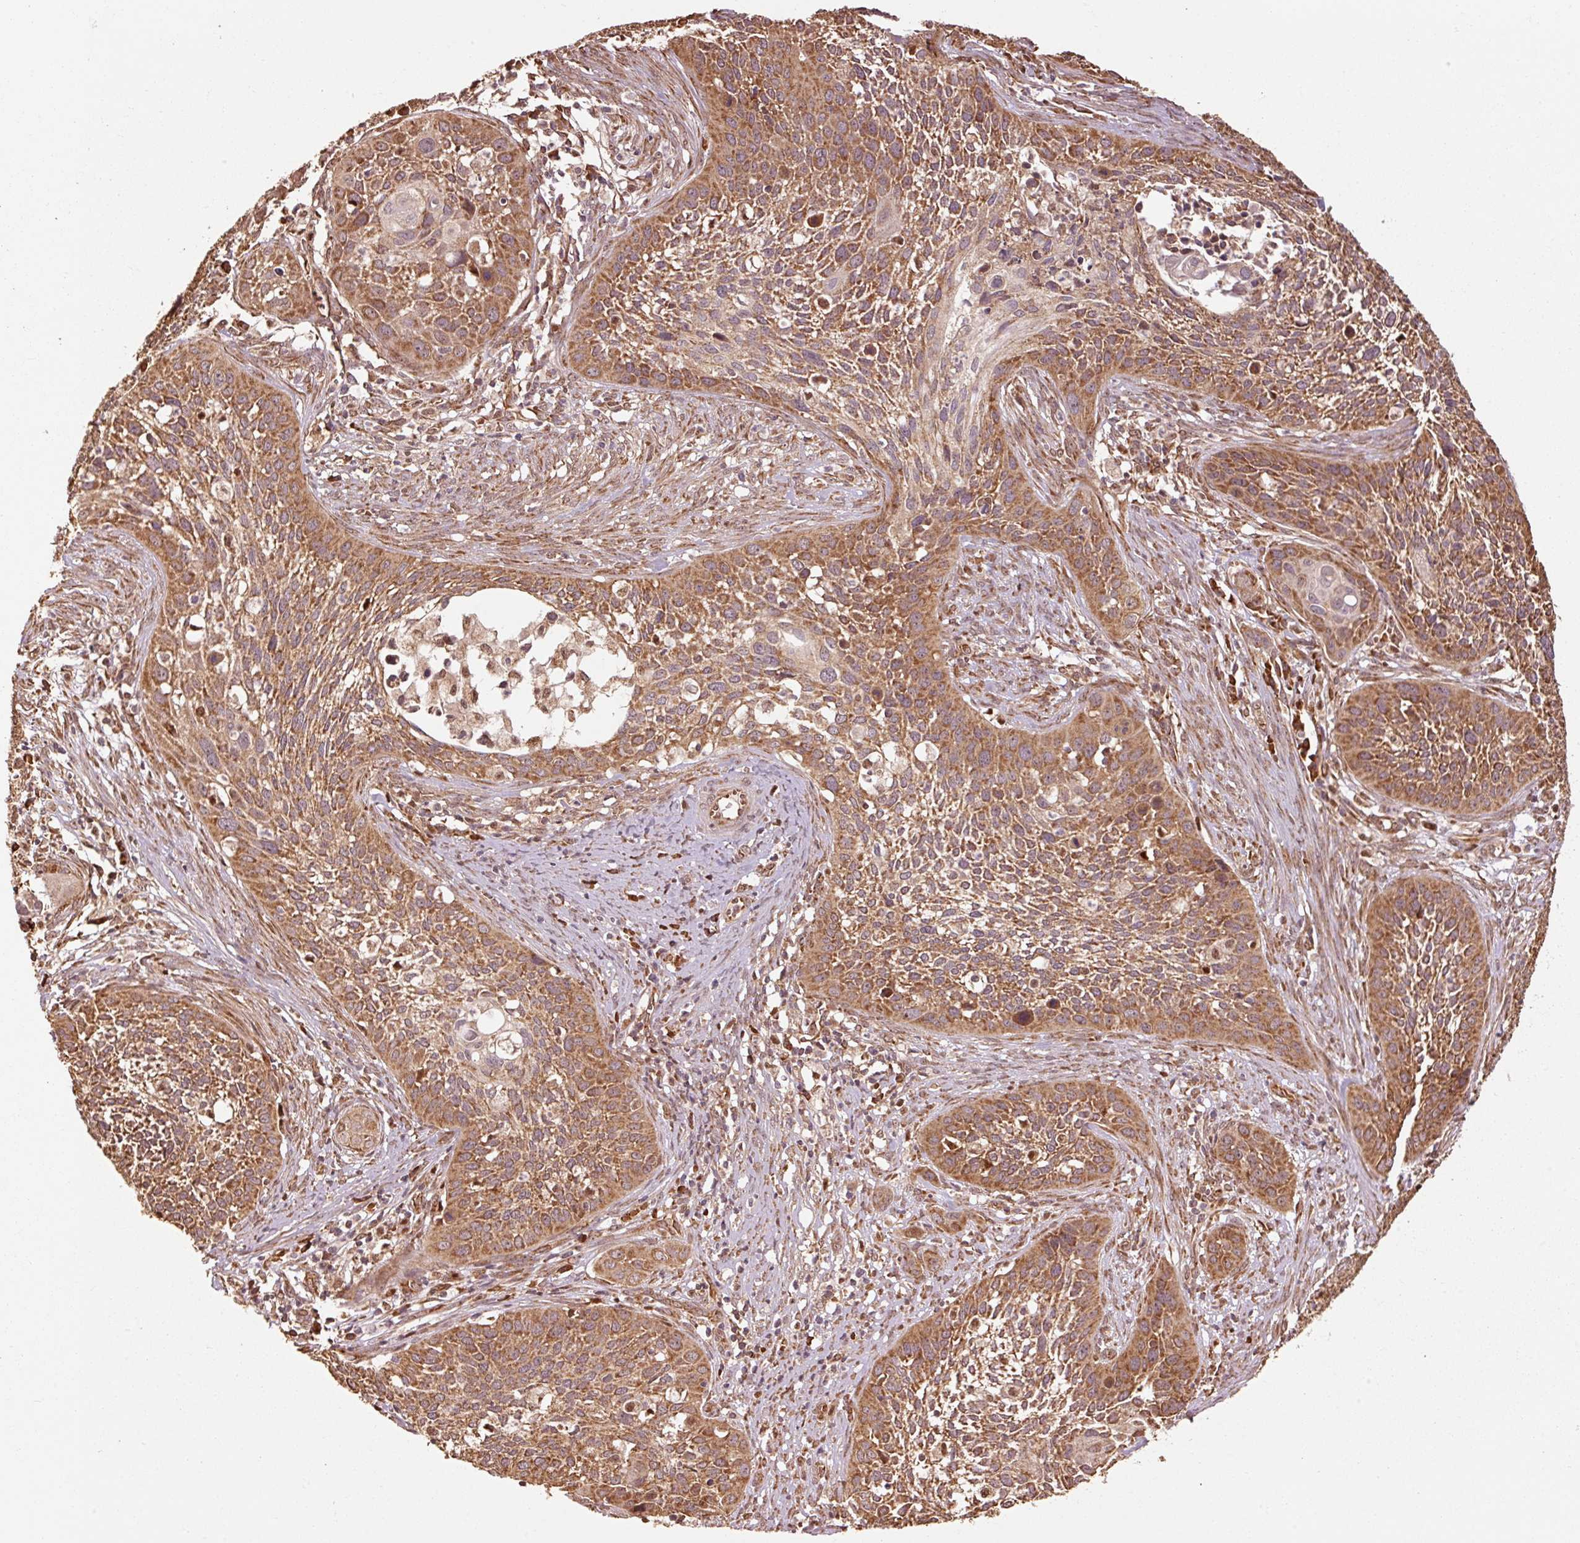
{"staining": {"intensity": "moderate", "quantity": ">75%", "location": "cytoplasmic/membranous"}, "tissue": "cervical cancer", "cell_type": "Tumor cells", "image_type": "cancer", "snomed": [{"axis": "morphology", "description": "Squamous cell carcinoma, NOS"}, {"axis": "topography", "description": "Cervix"}], "caption": "Immunohistochemical staining of human squamous cell carcinoma (cervical) exhibits medium levels of moderate cytoplasmic/membranous staining in about >75% of tumor cells.", "gene": "MRPL16", "patient": {"sex": "female", "age": 34}}